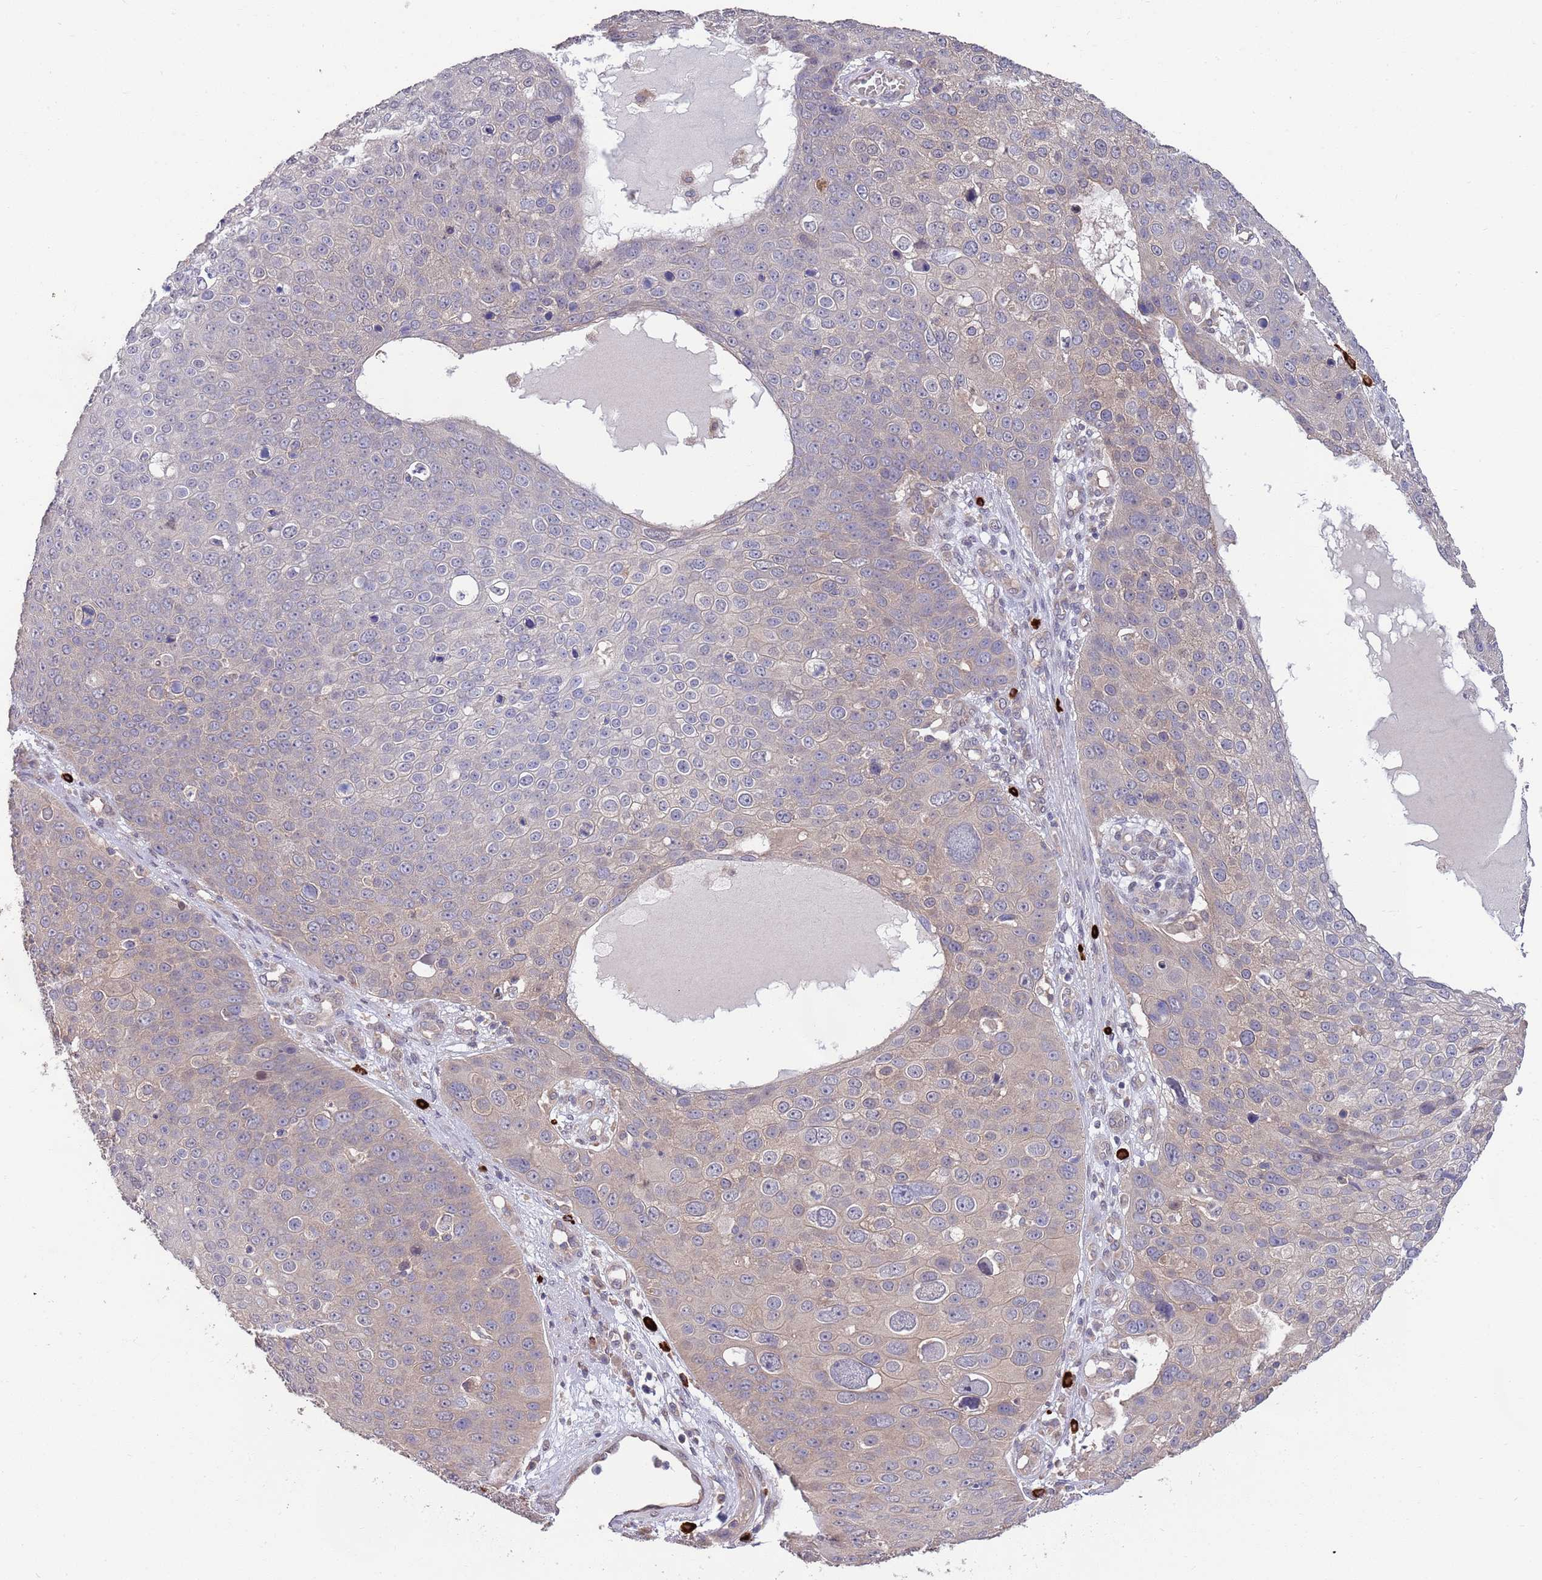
{"staining": {"intensity": "weak", "quantity": "25%-75%", "location": "cytoplasmic/membranous"}, "tissue": "skin cancer", "cell_type": "Tumor cells", "image_type": "cancer", "snomed": [{"axis": "morphology", "description": "Squamous cell carcinoma, NOS"}, {"axis": "topography", "description": "Skin"}], "caption": "Immunohistochemistry micrograph of skin squamous cell carcinoma stained for a protein (brown), which displays low levels of weak cytoplasmic/membranous expression in about 25%-75% of tumor cells.", "gene": "MARVELD2", "patient": {"sex": "male", "age": 71}}